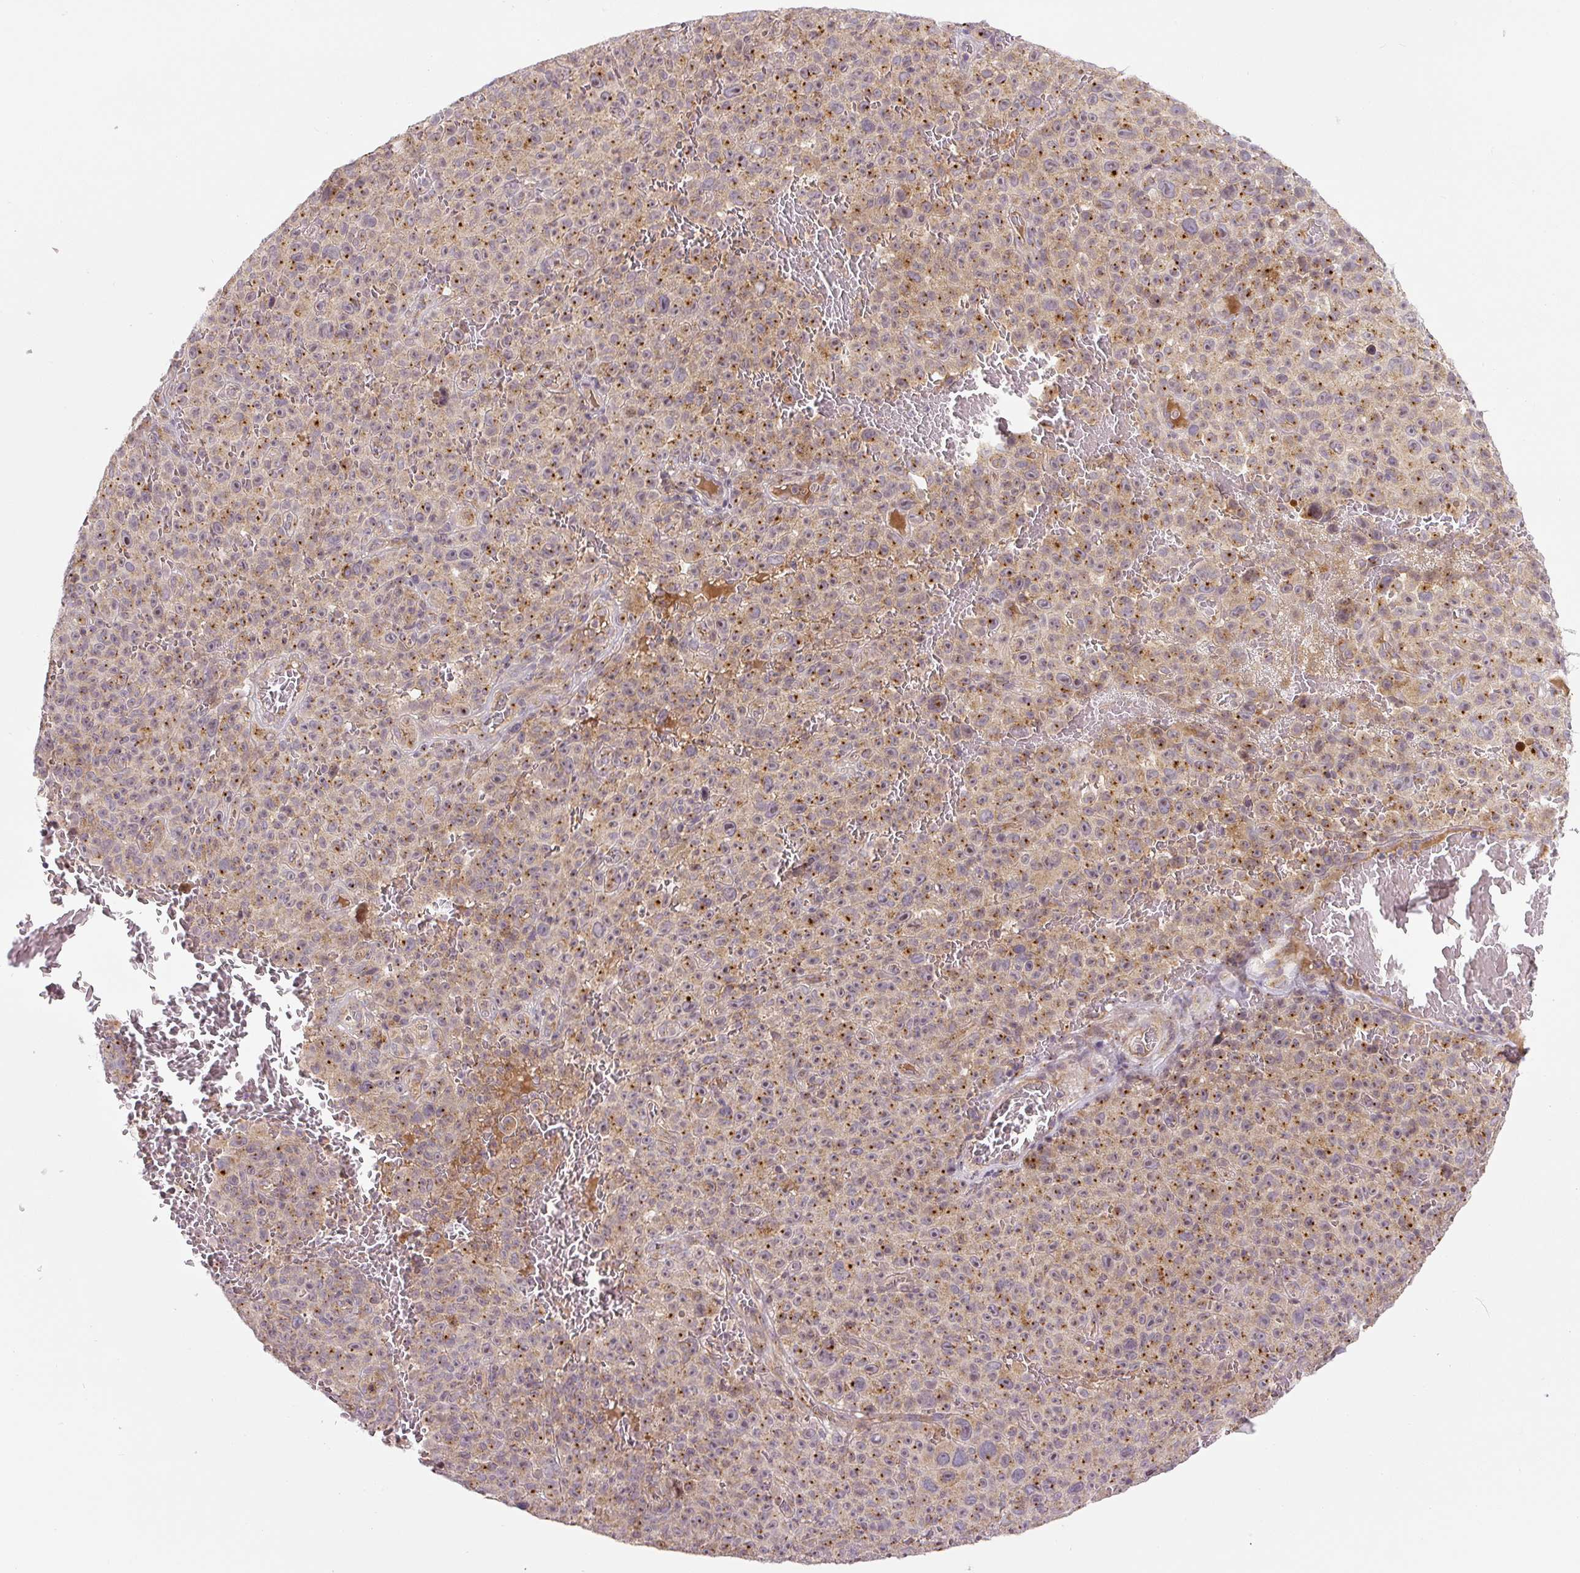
{"staining": {"intensity": "moderate", "quantity": ">75%", "location": "cytoplasmic/membranous"}, "tissue": "melanoma", "cell_type": "Tumor cells", "image_type": "cancer", "snomed": [{"axis": "morphology", "description": "Malignant melanoma, NOS"}, {"axis": "topography", "description": "Skin"}], "caption": "Immunohistochemical staining of malignant melanoma exhibits moderate cytoplasmic/membranous protein staining in about >75% of tumor cells.", "gene": "PCM1", "patient": {"sex": "female", "age": 82}}